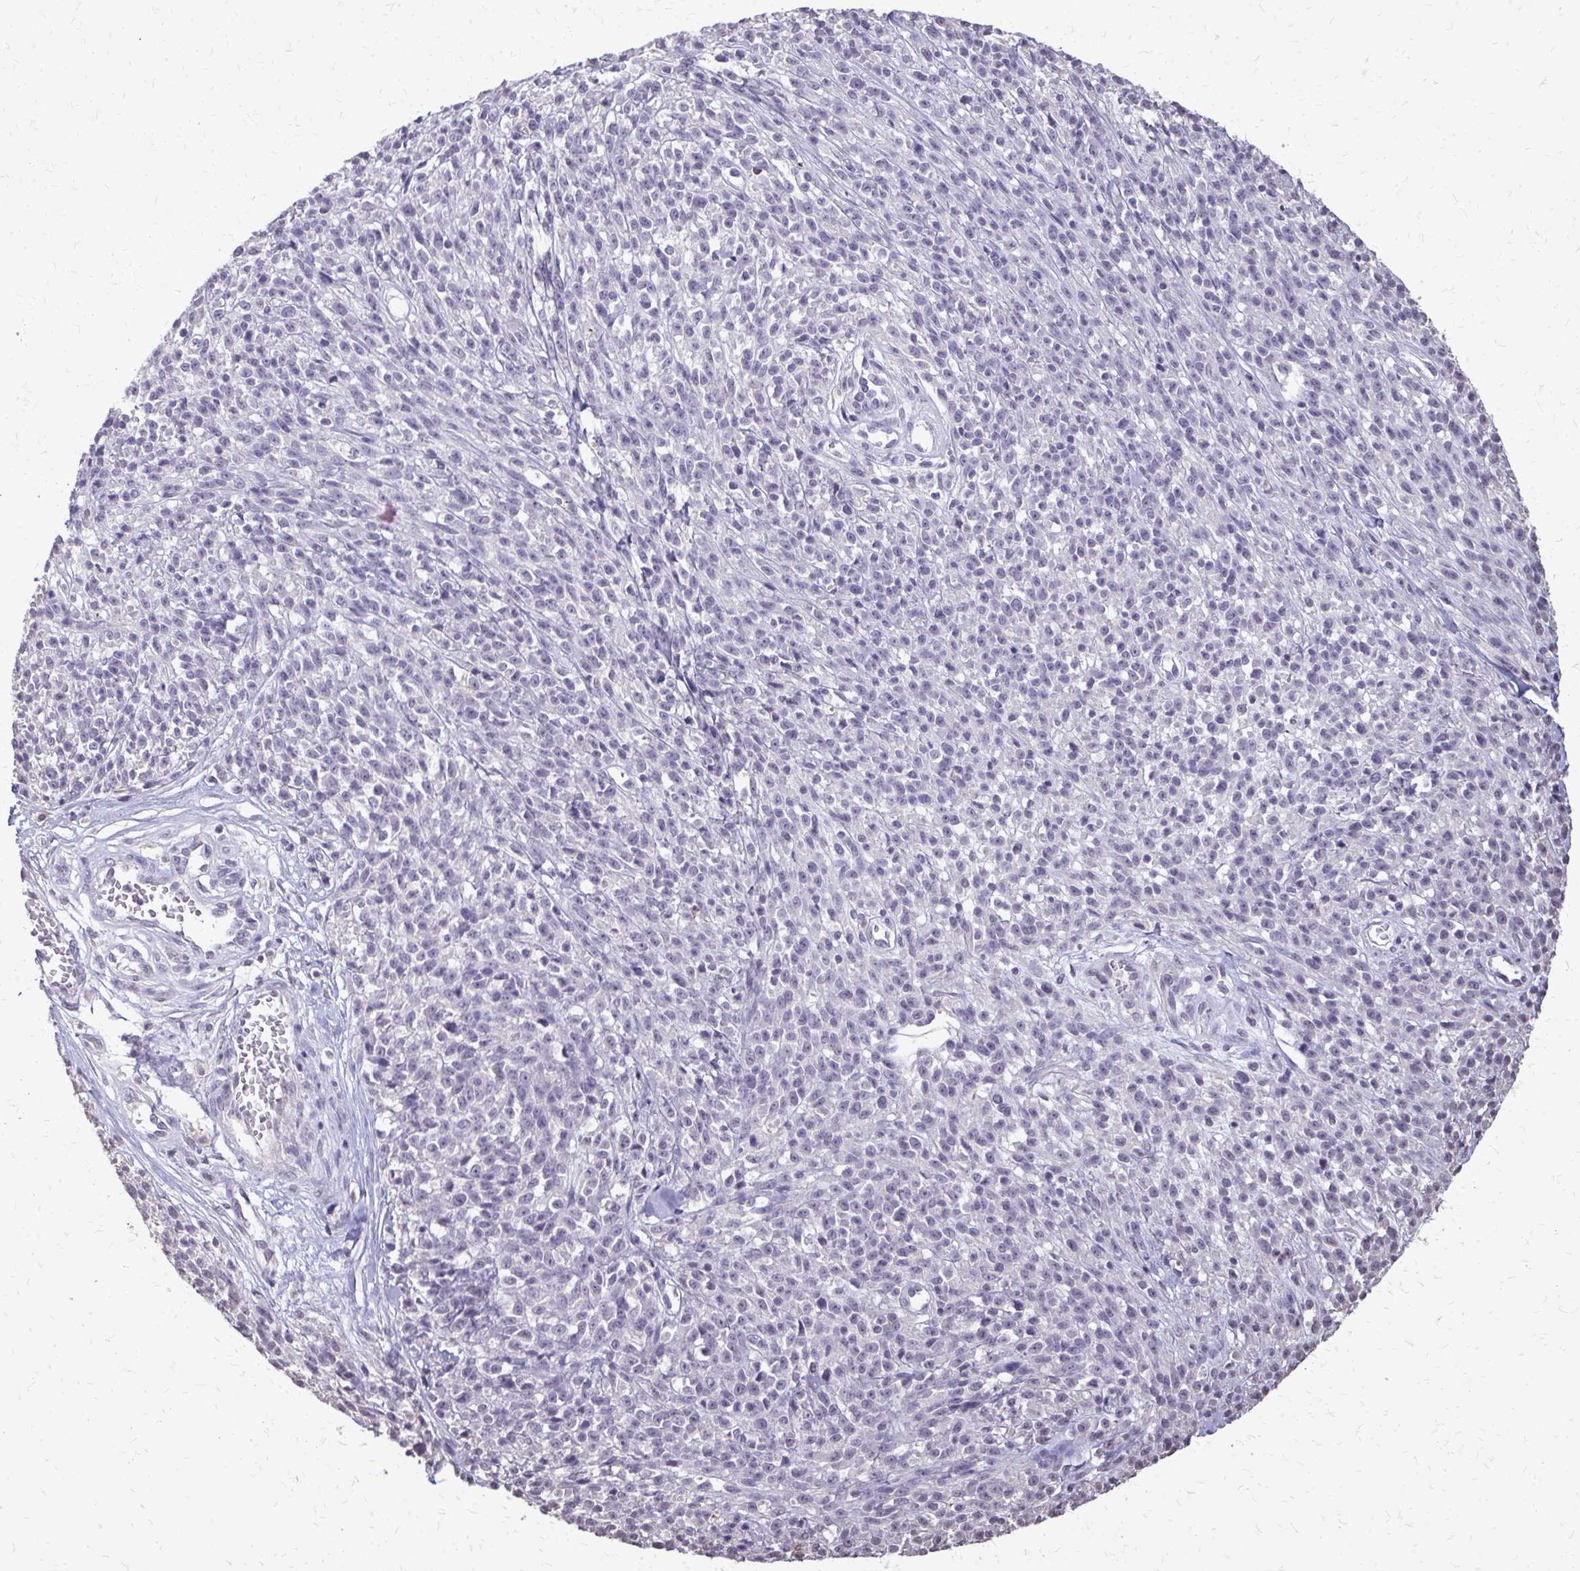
{"staining": {"intensity": "negative", "quantity": "none", "location": "none"}, "tissue": "melanoma", "cell_type": "Tumor cells", "image_type": "cancer", "snomed": [{"axis": "morphology", "description": "Malignant melanoma, NOS"}, {"axis": "topography", "description": "Skin"}, {"axis": "topography", "description": "Skin of trunk"}], "caption": "The histopathology image exhibits no staining of tumor cells in malignant melanoma.", "gene": "AKAP5", "patient": {"sex": "male", "age": 74}}